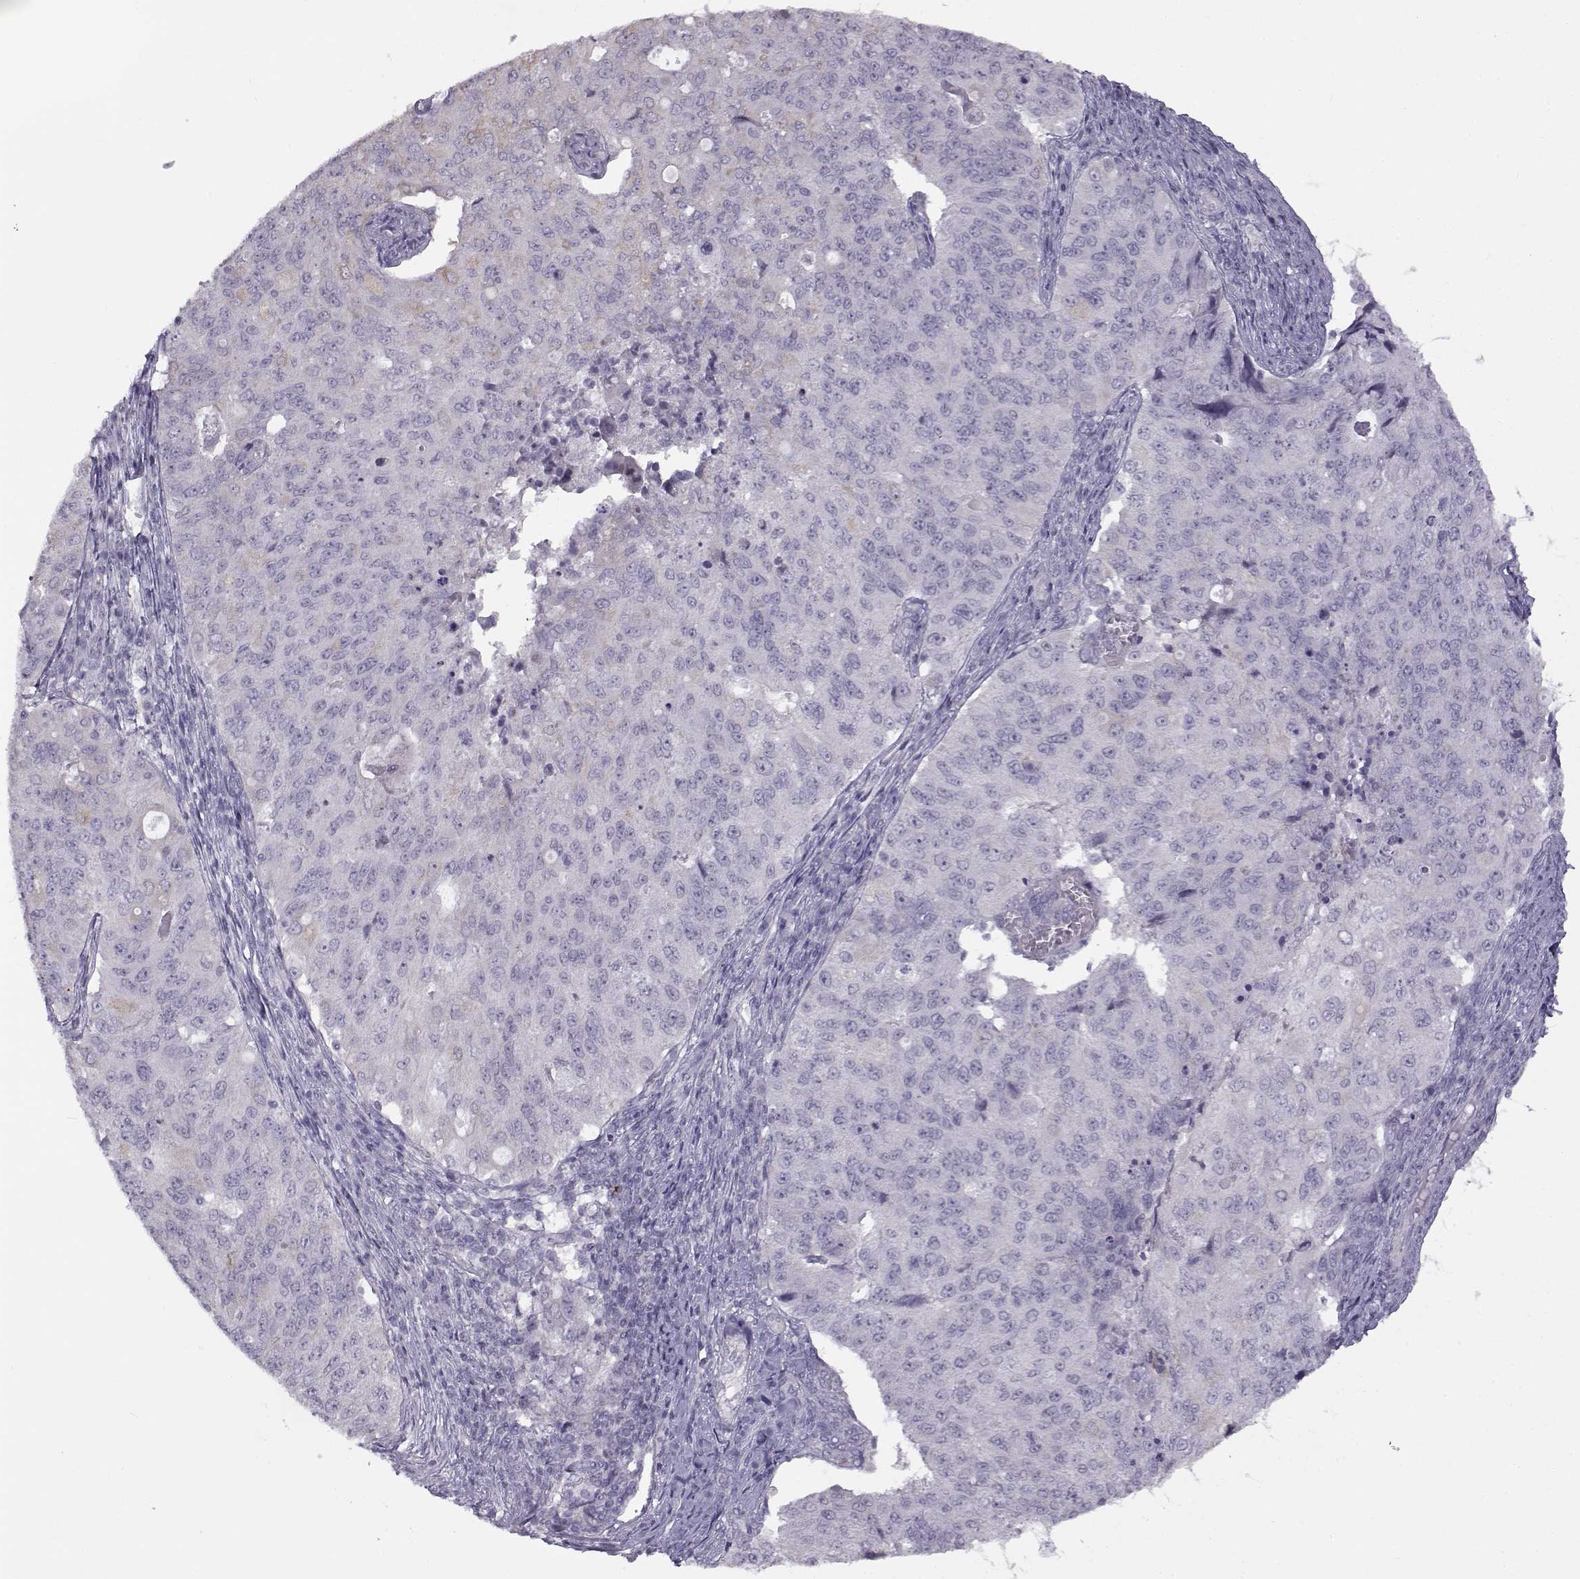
{"staining": {"intensity": "negative", "quantity": "none", "location": "none"}, "tissue": "endometrial cancer", "cell_type": "Tumor cells", "image_type": "cancer", "snomed": [{"axis": "morphology", "description": "Adenocarcinoma, NOS"}, {"axis": "topography", "description": "Endometrium"}], "caption": "This is a image of immunohistochemistry (IHC) staining of adenocarcinoma (endometrial), which shows no positivity in tumor cells.", "gene": "TEX55", "patient": {"sex": "female", "age": 43}}